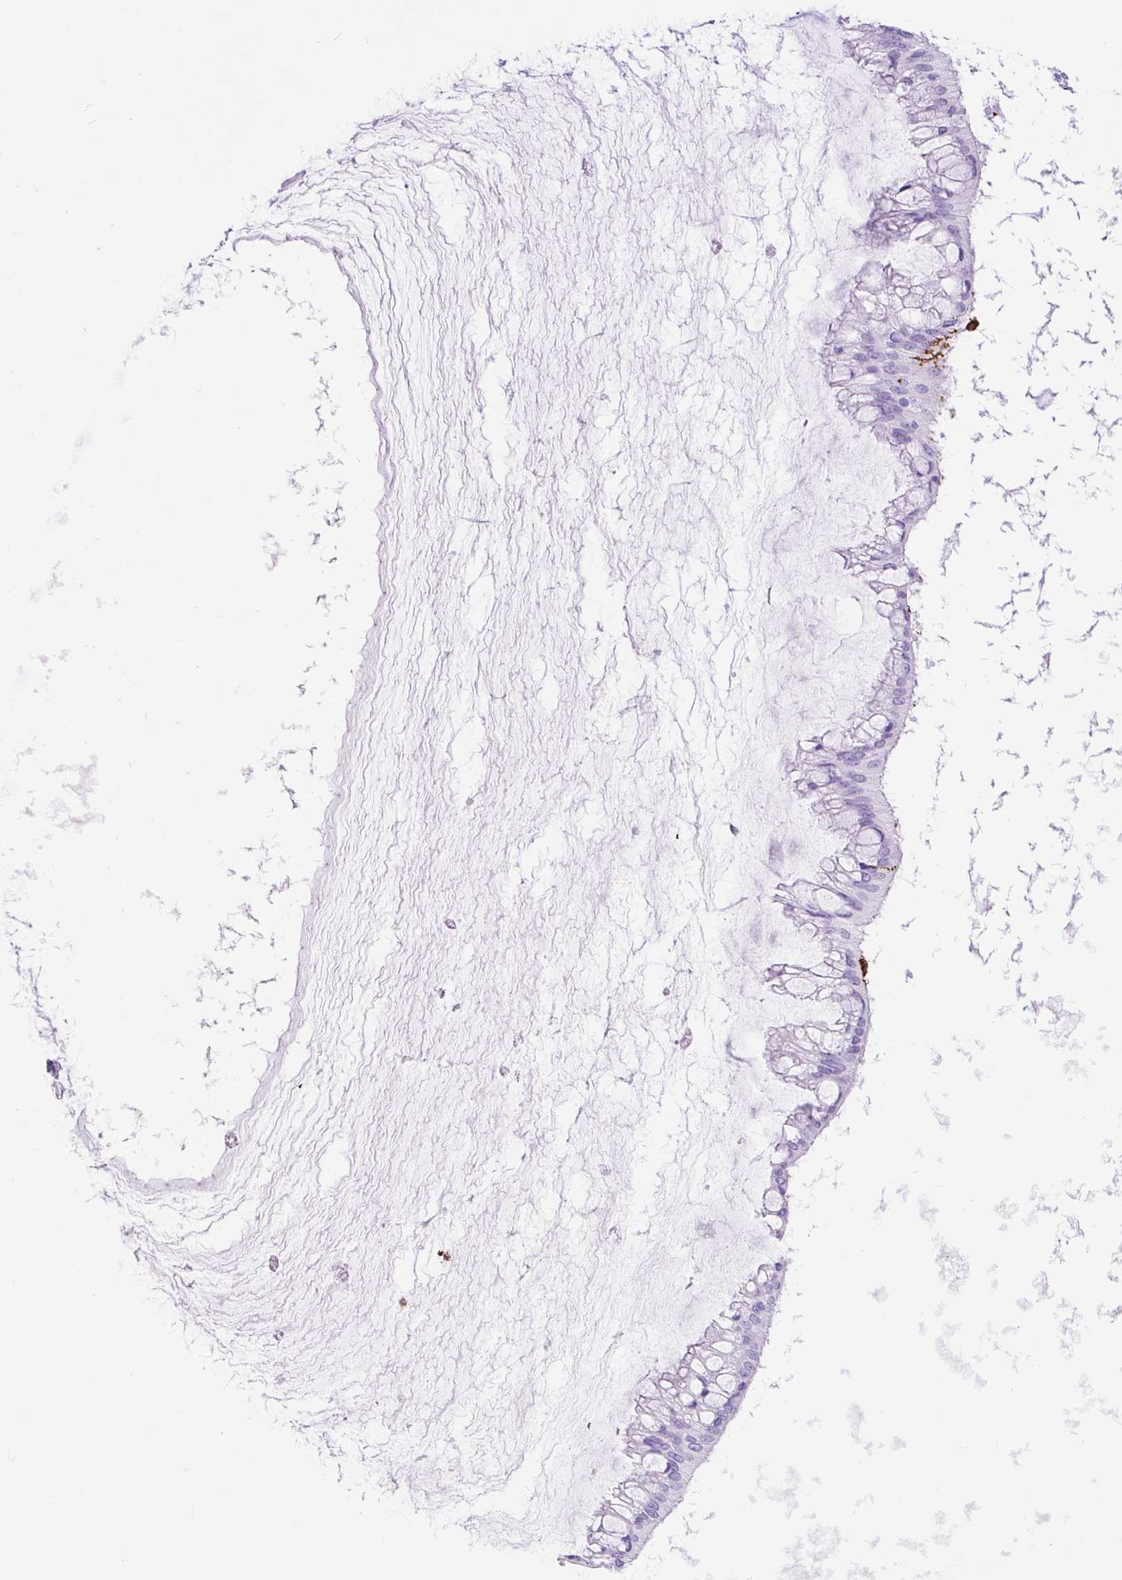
{"staining": {"intensity": "negative", "quantity": "none", "location": "none"}, "tissue": "ovarian cancer", "cell_type": "Tumor cells", "image_type": "cancer", "snomed": [{"axis": "morphology", "description": "Cystadenocarcinoma, mucinous, NOS"}, {"axis": "topography", "description": "Ovary"}], "caption": "There is no significant staining in tumor cells of ovarian mucinous cystadenocarcinoma. (DAB IHC, high magnification).", "gene": "HLA-DRA", "patient": {"sex": "female", "age": 73}}